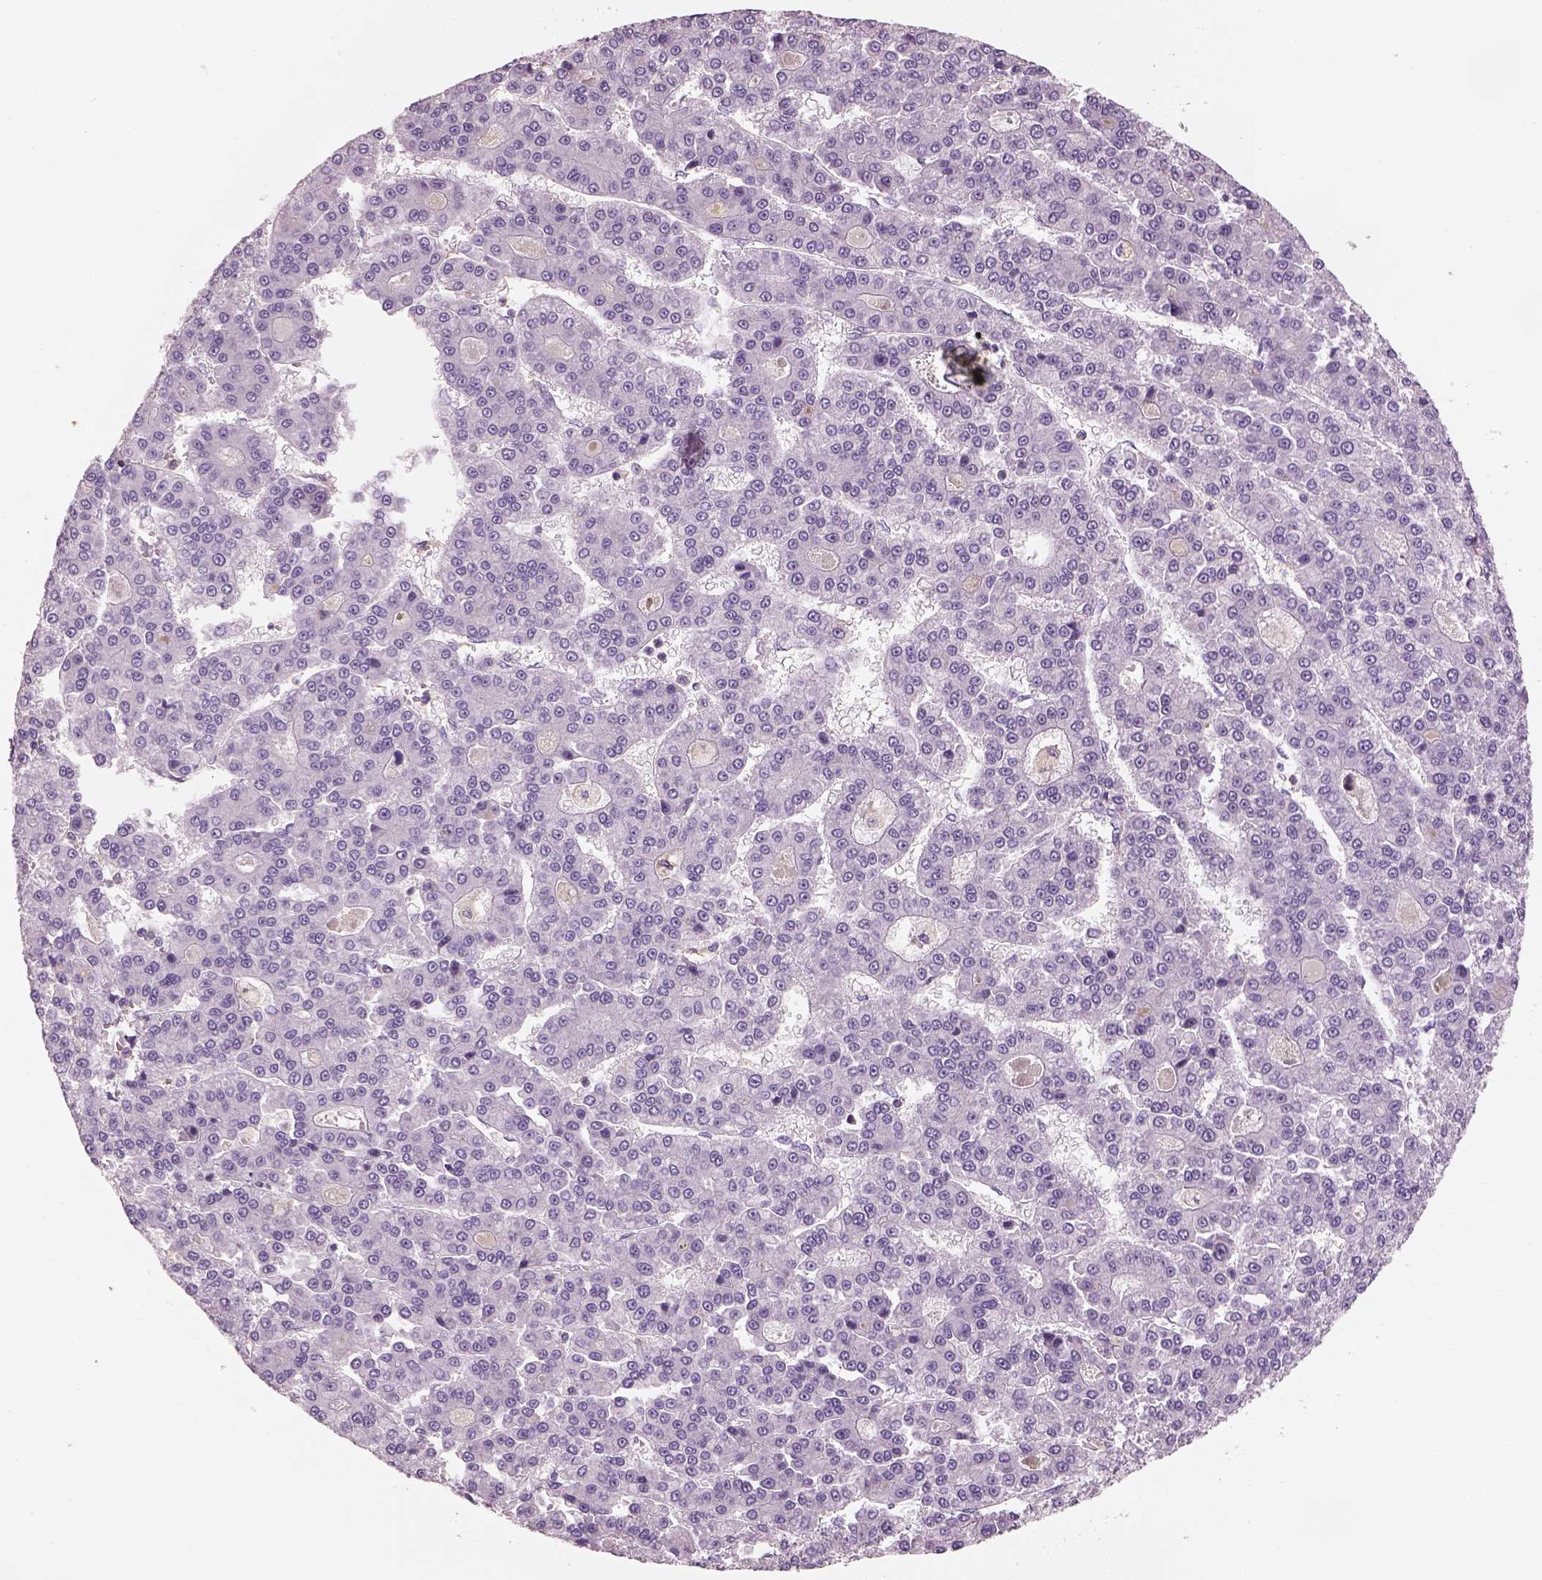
{"staining": {"intensity": "negative", "quantity": "none", "location": "none"}, "tissue": "liver cancer", "cell_type": "Tumor cells", "image_type": "cancer", "snomed": [{"axis": "morphology", "description": "Carcinoma, Hepatocellular, NOS"}, {"axis": "topography", "description": "Liver"}], "caption": "IHC photomicrograph of neoplastic tissue: human hepatocellular carcinoma (liver) stained with DAB exhibits no significant protein positivity in tumor cells.", "gene": "OTUD6A", "patient": {"sex": "male", "age": 70}}